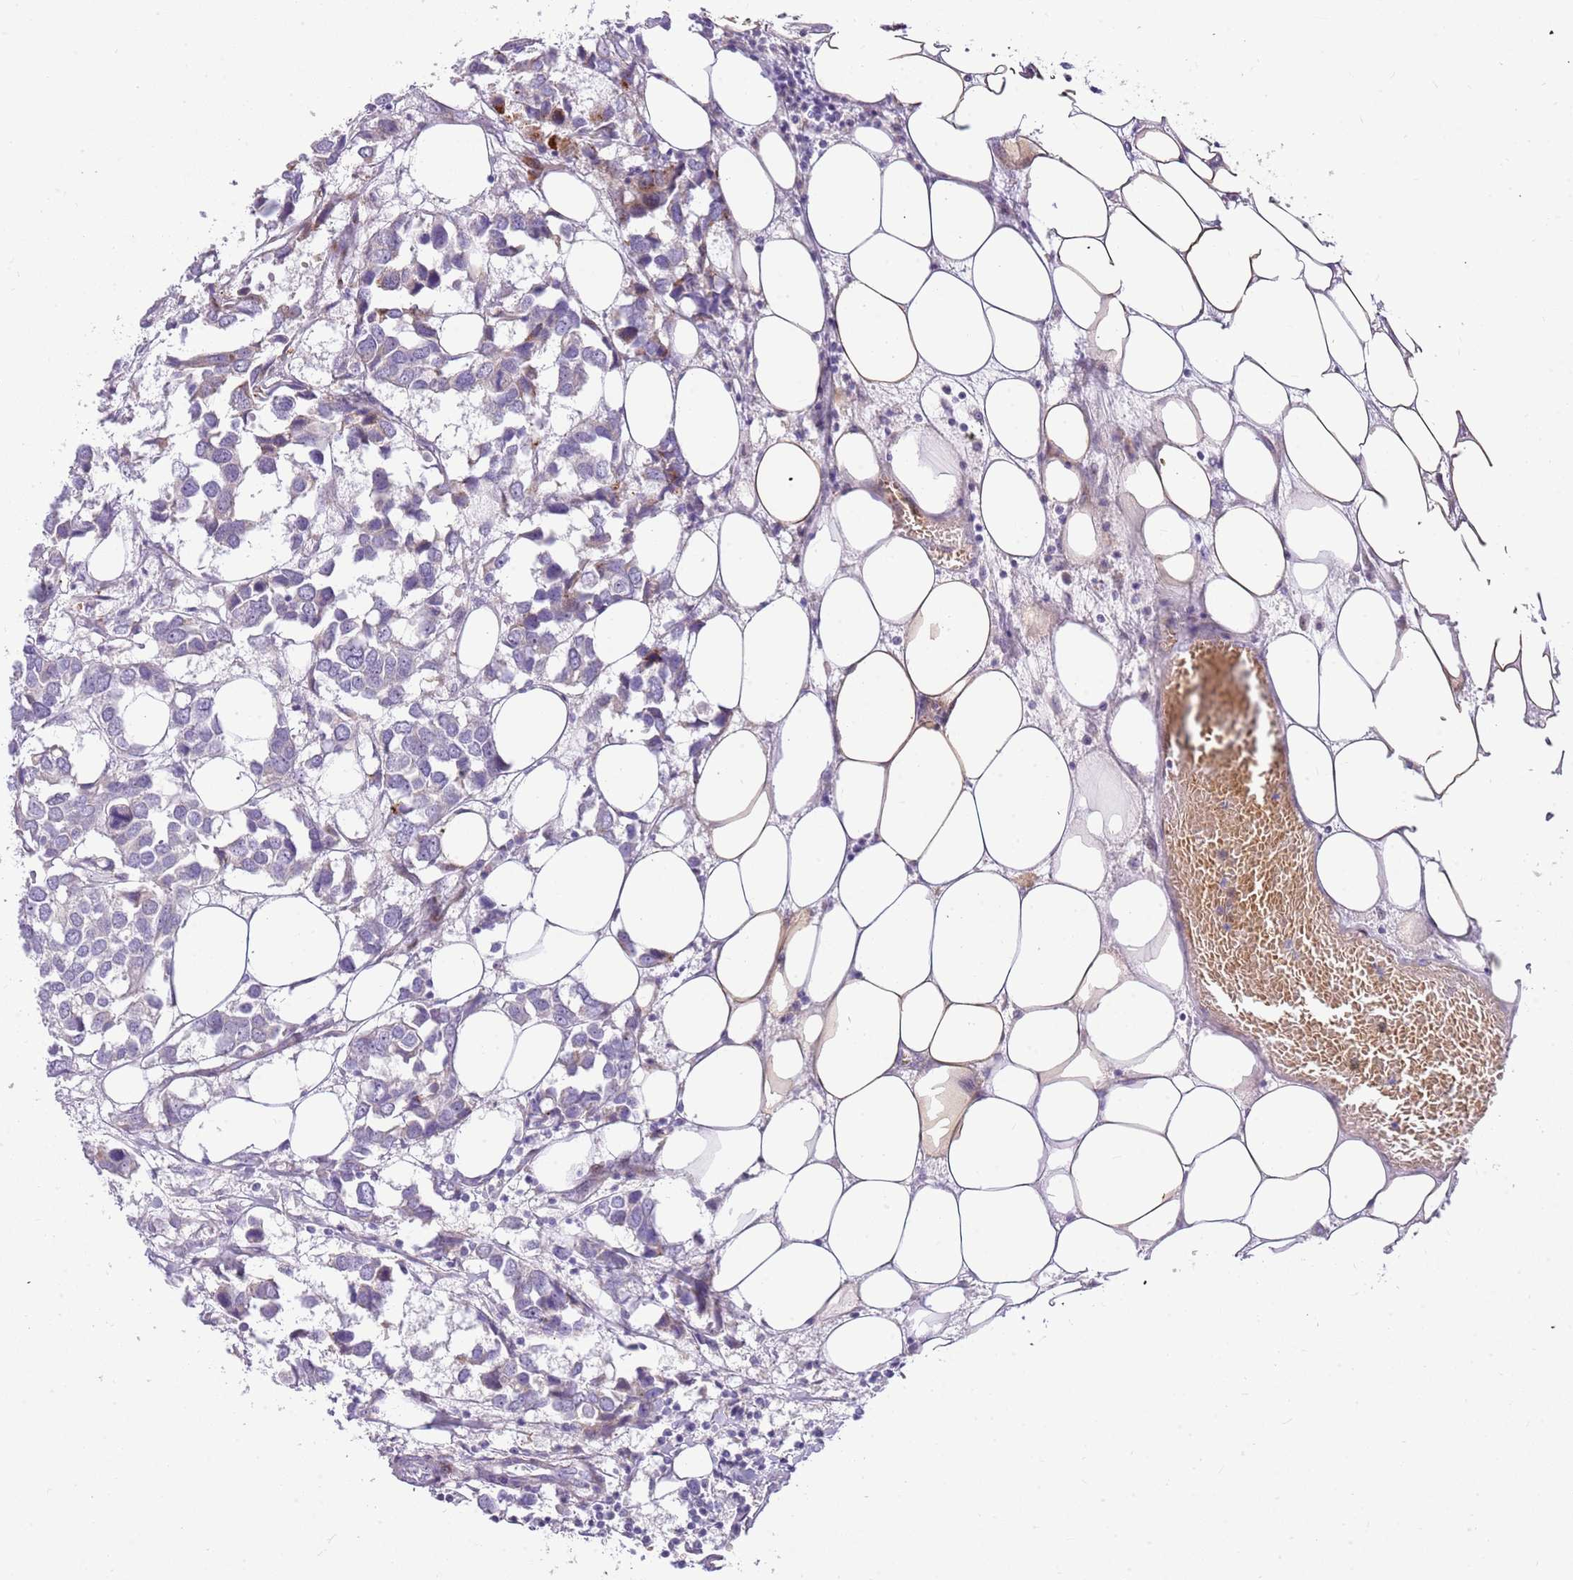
{"staining": {"intensity": "negative", "quantity": "none", "location": "none"}, "tissue": "breast cancer", "cell_type": "Tumor cells", "image_type": "cancer", "snomed": [{"axis": "morphology", "description": "Duct carcinoma"}, {"axis": "topography", "description": "Breast"}], "caption": "Immunohistochemistry of infiltrating ductal carcinoma (breast) displays no staining in tumor cells.", "gene": "DNAJA3", "patient": {"sex": "female", "age": 83}}